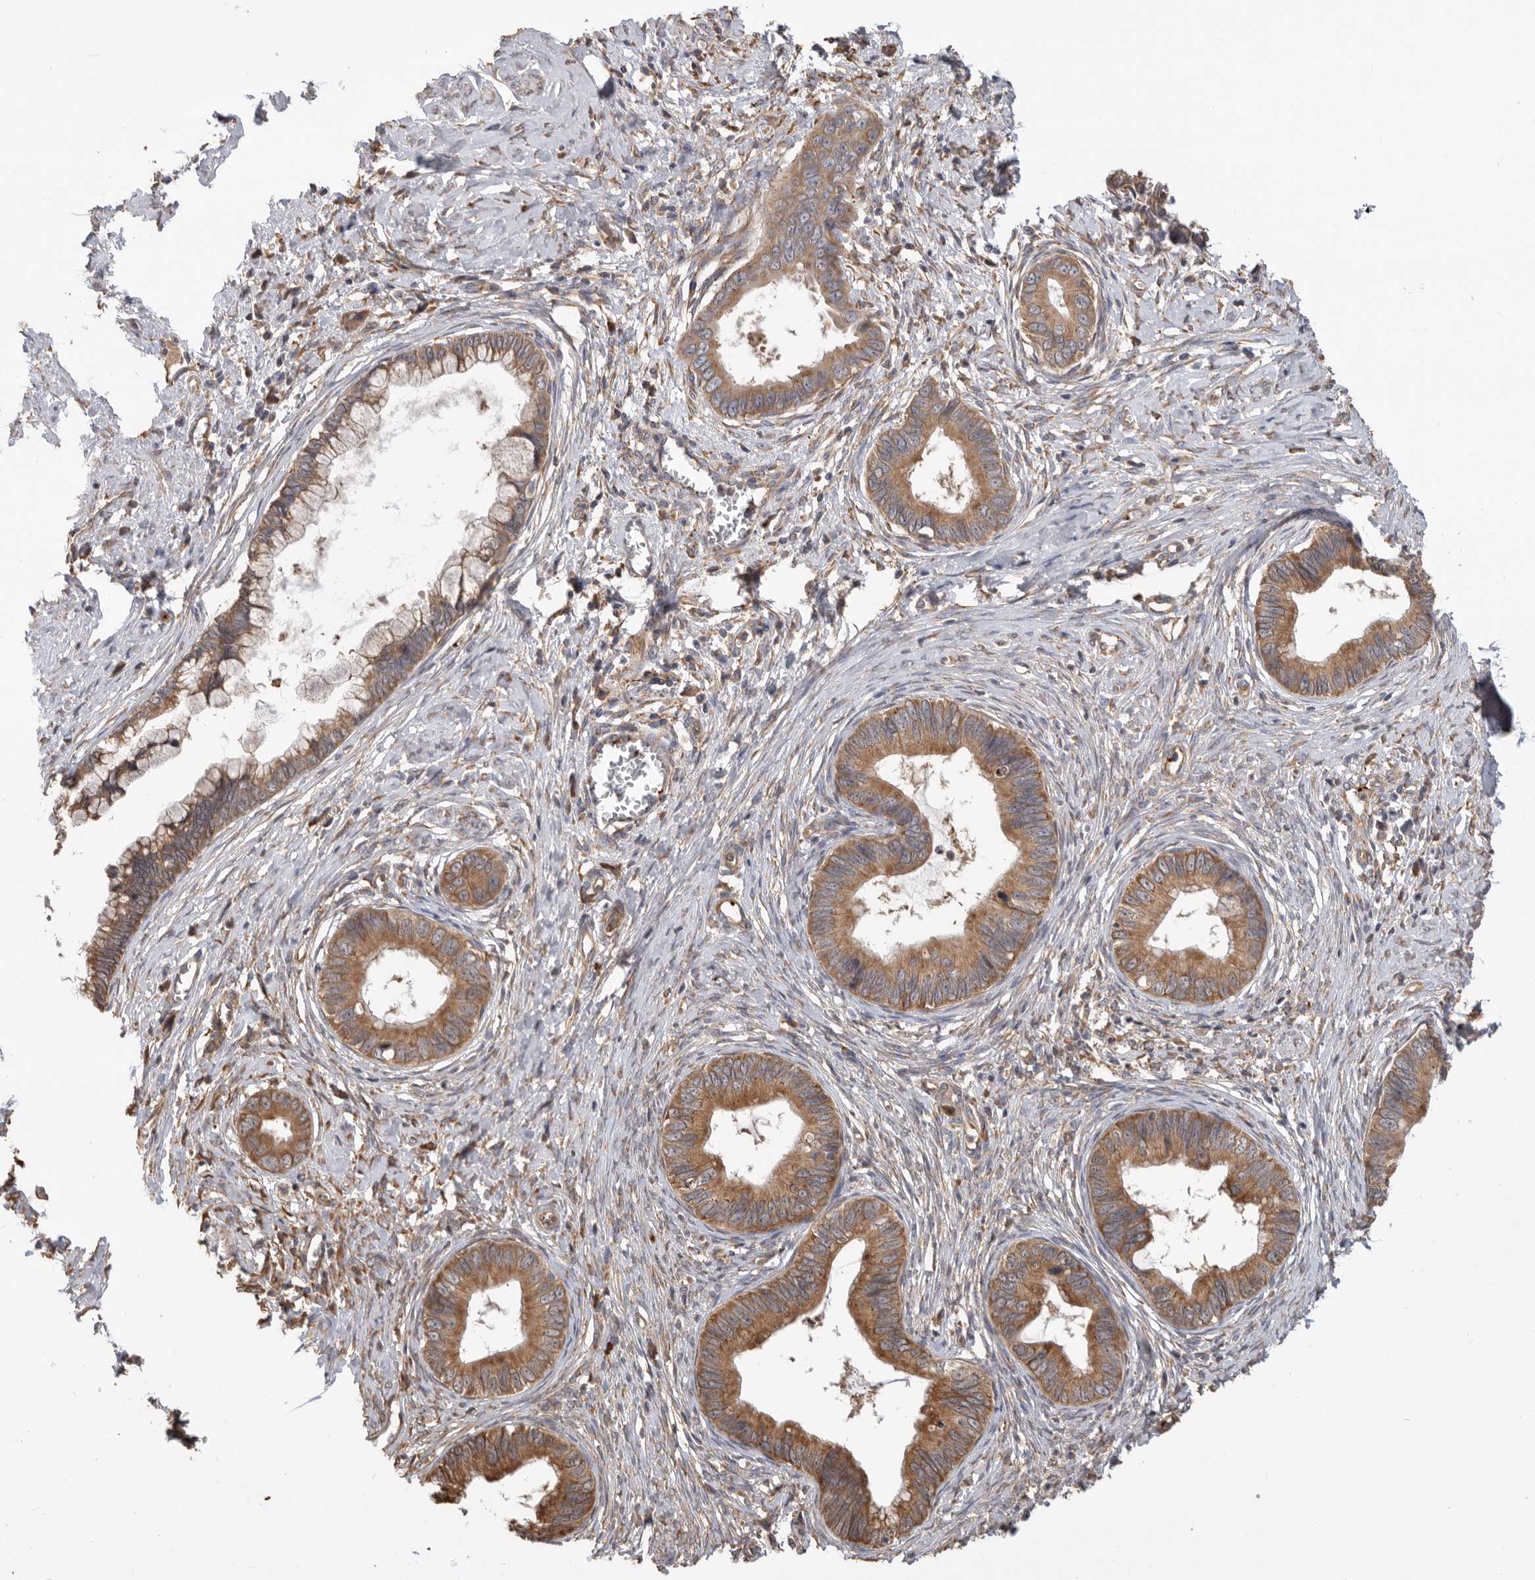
{"staining": {"intensity": "moderate", "quantity": ">75%", "location": "cytoplasmic/membranous"}, "tissue": "cervical cancer", "cell_type": "Tumor cells", "image_type": "cancer", "snomed": [{"axis": "morphology", "description": "Adenocarcinoma, NOS"}, {"axis": "topography", "description": "Cervix"}], "caption": "Moderate cytoplasmic/membranous protein staining is present in approximately >75% of tumor cells in cervical adenocarcinoma.", "gene": "CDC42BPB", "patient": {"sex": "female", "age": 44}}